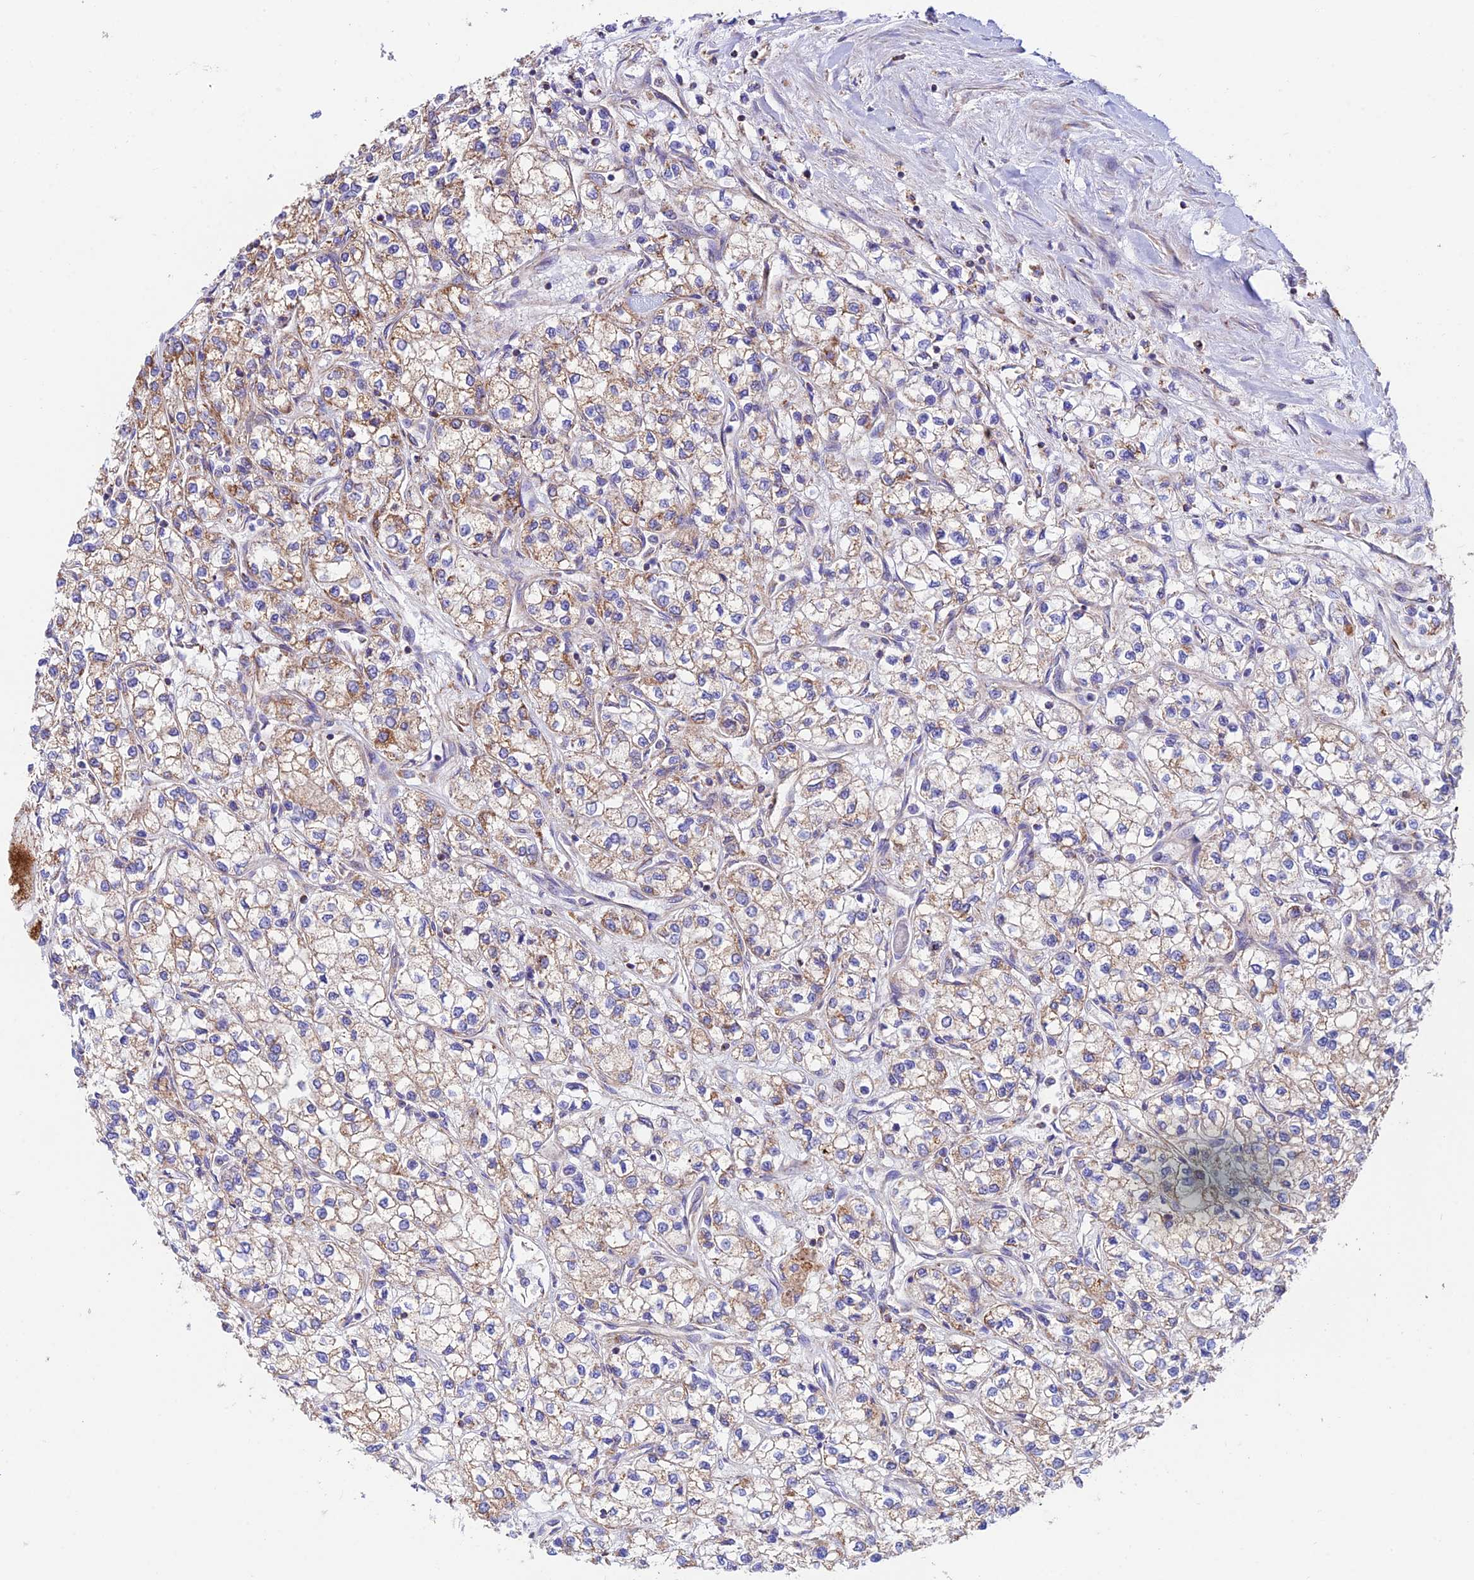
{"staining": {"intensity": "moderate", "quantity": "25%-75%", "location": "cytoplasmic/membranous"}, "tissue": "renal cancer", "cell_type": "Tumor cells", "image_type": "cancer", "snomed": [{"axis": "morphology", "description": "Adenocarcinoma, NOS"}, {"axis": "topography", "description": "Kidney"}], "caption": "Human adenocarcinoma (renal) stained with a protein marker exhibits moderate staining in tumor cells.", "gene": "VPS13C", "patient": {"sex": "male", "age": 80}}